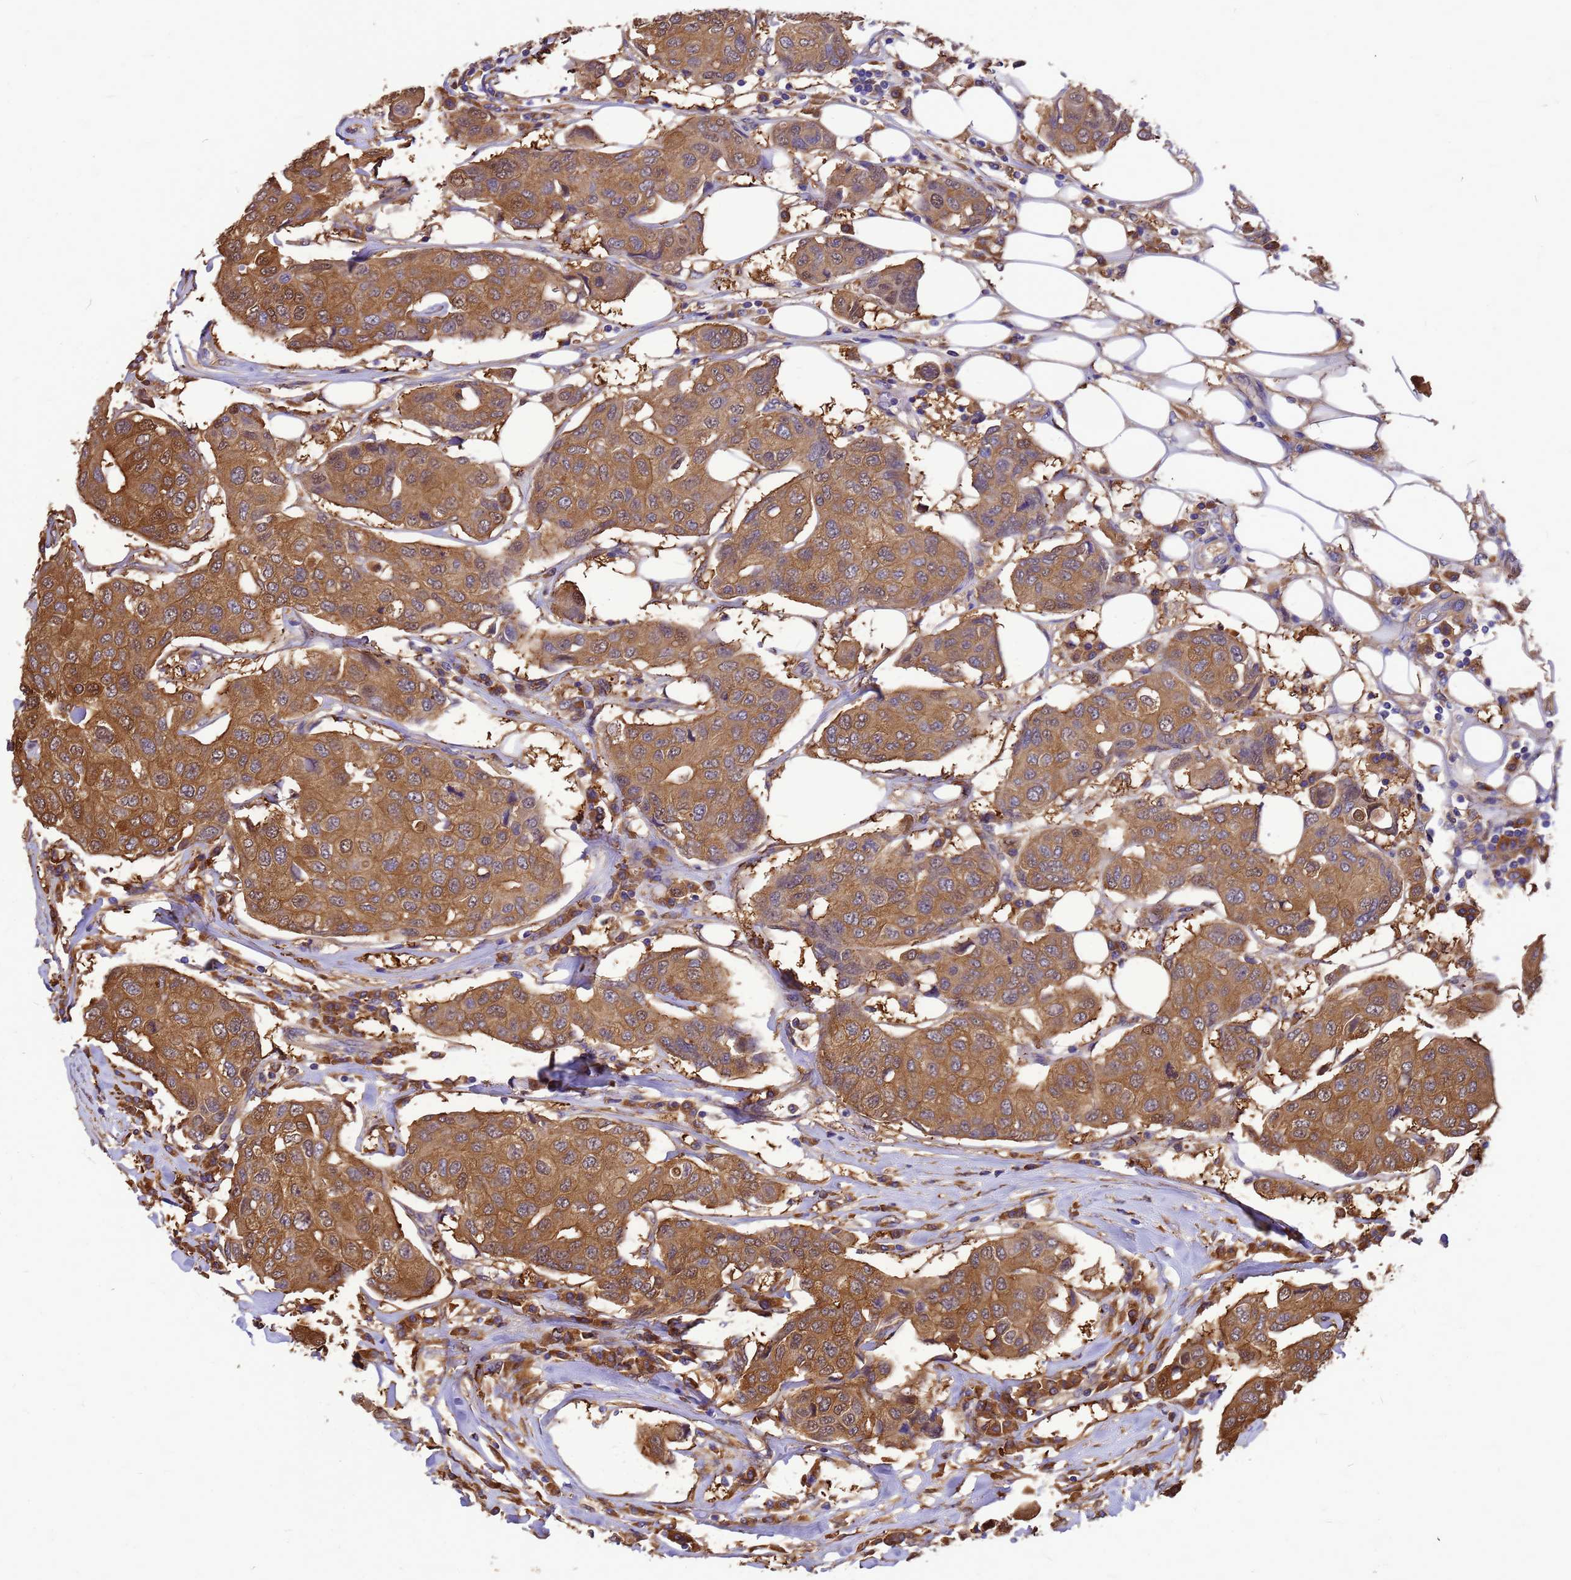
{"staining": {"intensity": "moderate", "quantity": ">75%", "location": "cytoplasmic/membranous"}, "tissue": "breast cancer", "cell_type": "Tumor cells", "image_type": "cancer", "snomed": [{"axis": "morphology", "description": "Duct carcinoma"}, {"axis": "topography", "description": "Breast"}], "caption": "DAB immunohistochemical staining of human breast cancer displays moderate cytoplasmic/membranous protein positivity in approximately >75% of tumor cells.", "gene": "GID4", "patient": {"sex": "female", "age": 80}}